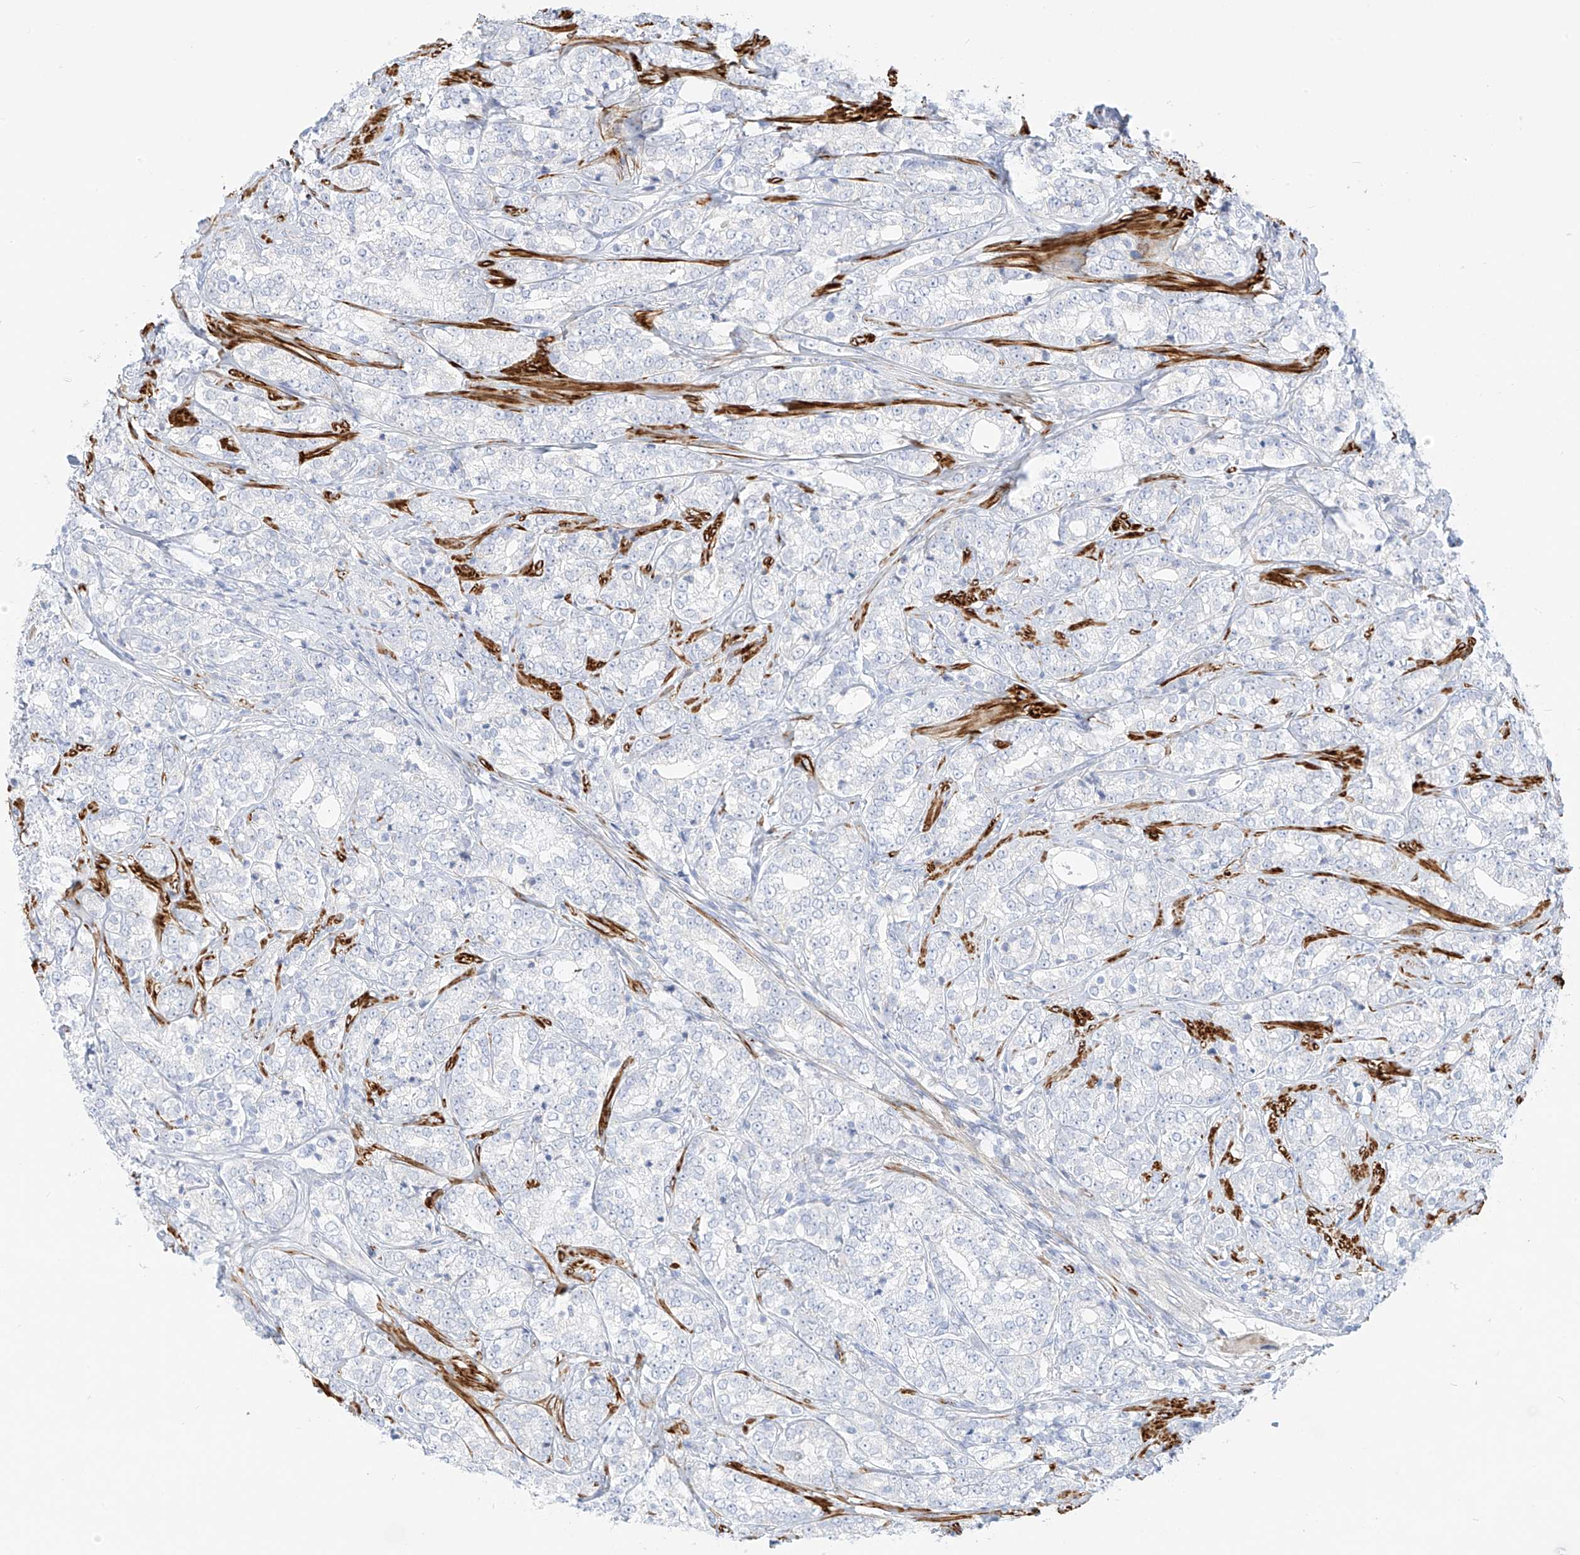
{"staining": {"intensity": "negative", "quantity": "none", "location": "none"}, "tissue": "prostate cancer", "cell_type": "Tumor cells", "image_type": "cancer", "snomed": [{"axis": "morphology", "description": "Adenocarcinoma, High grade"}, {"axis": "topography", "description": "Prostate"}], "caption": "A micrograph of human high-grade adenocarcinoma (prostate) is negative for staining in tumor cells. (Brightfield microscopy of DAB immunohistochemistry at high magnification).", "gene": "ST3GAL5", "patient": {"sex": "male", "age": 69}}